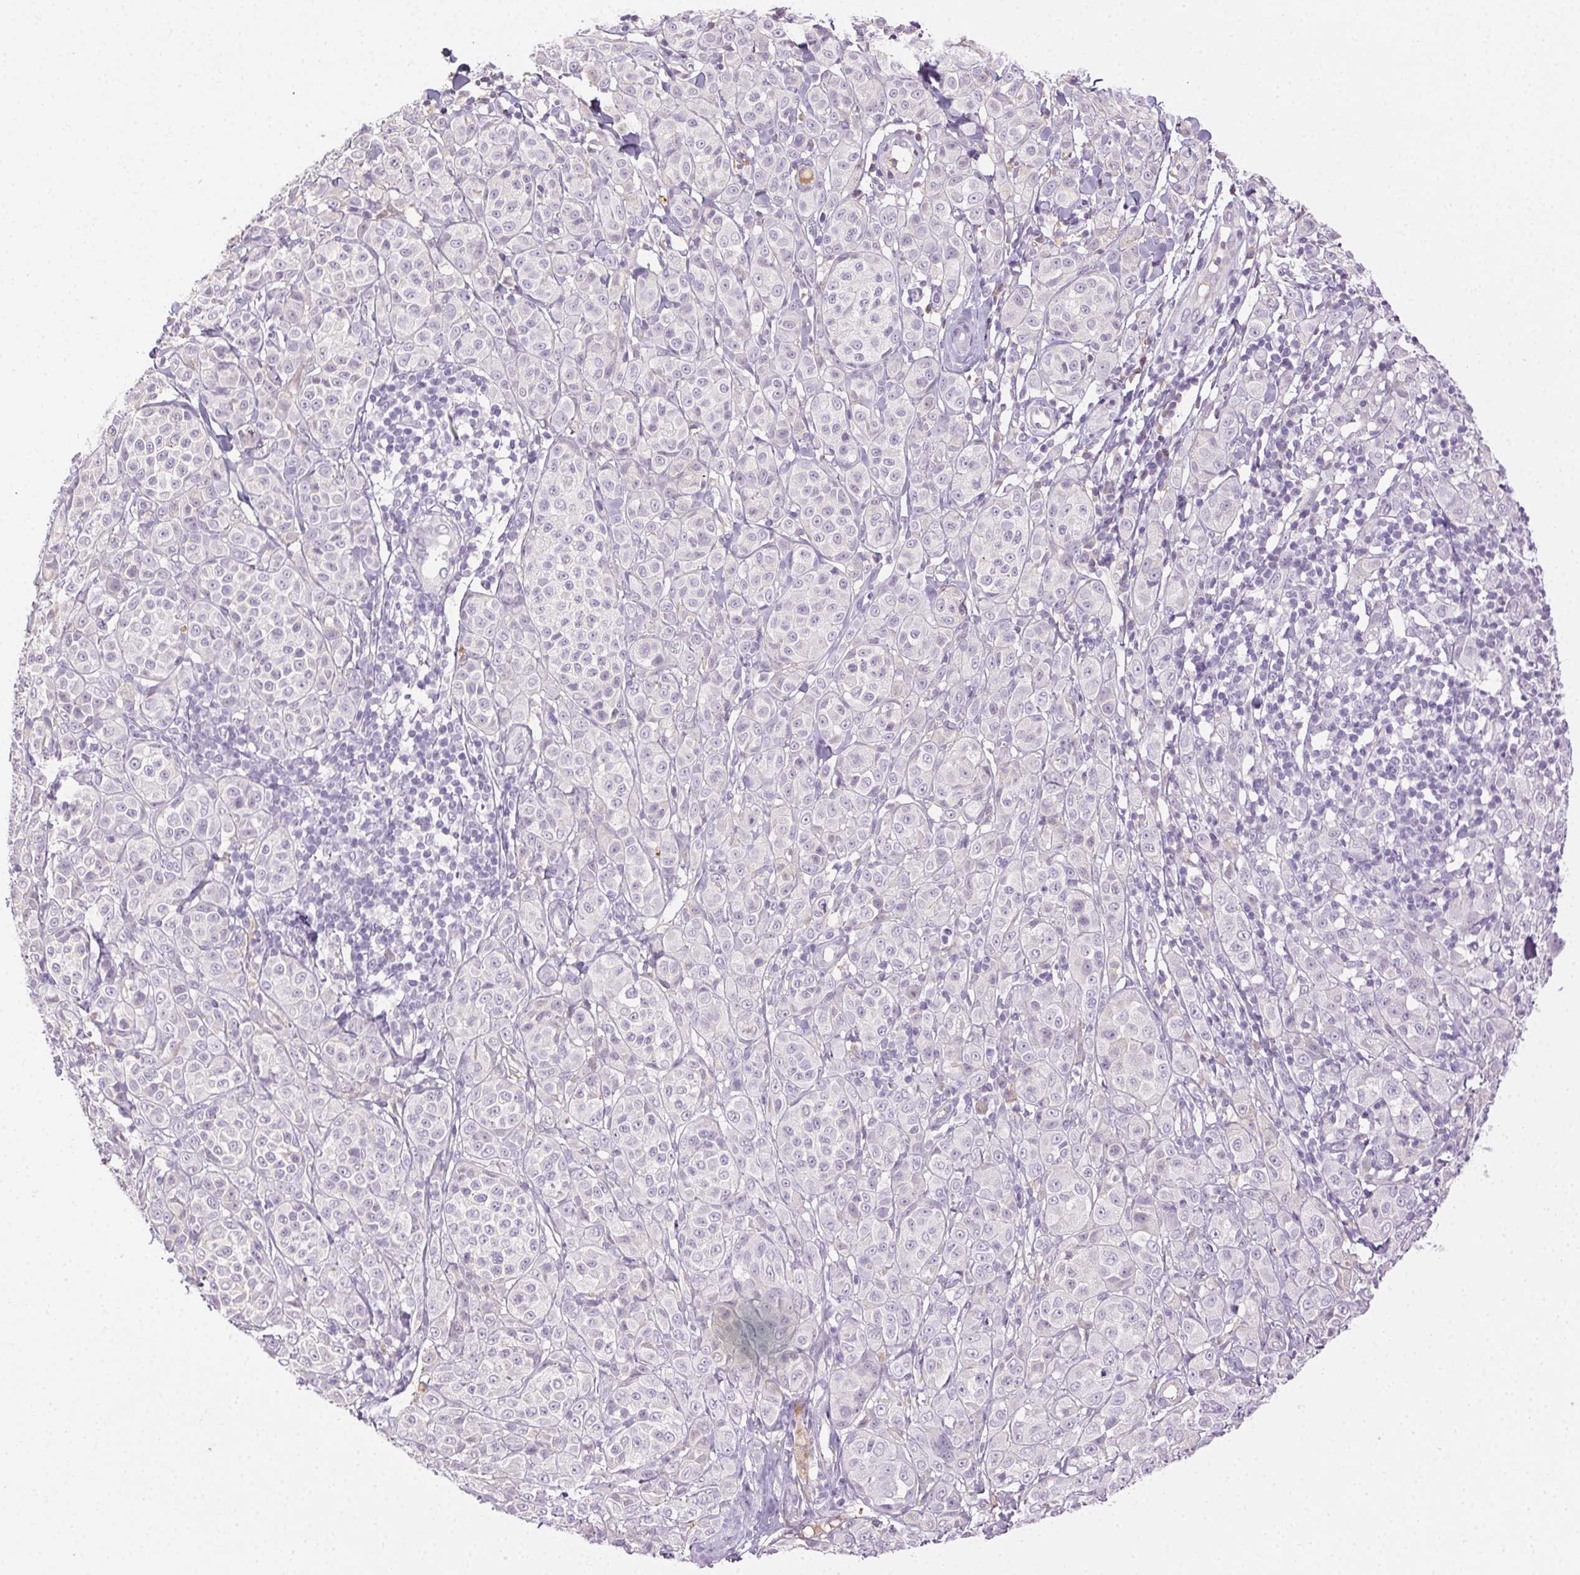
{"staining": {"intensity": "negative", "quantity": "none", "location": "none"}, "tissue": "melanoma", "cell_type": "Tumor cells", "image_type": "cancer", "snomed": [{"axis": "morphology", "description": "Malignant melanoma, NOS"}, {"axis": "topography", "description": "Skin"}], "caption": "A high-resolution image shows immunohistochemistry (IHC) staining of melanoma, which demonstrates no significant expression in tumor cells. The staining is performed using DAB (3,3'-diaminobenzidine) brown chromogen with nuclei counter-stained in using hematoxylin.", "gene": "BPIFB2", "patient": {"sex": "male", "age": 89}}